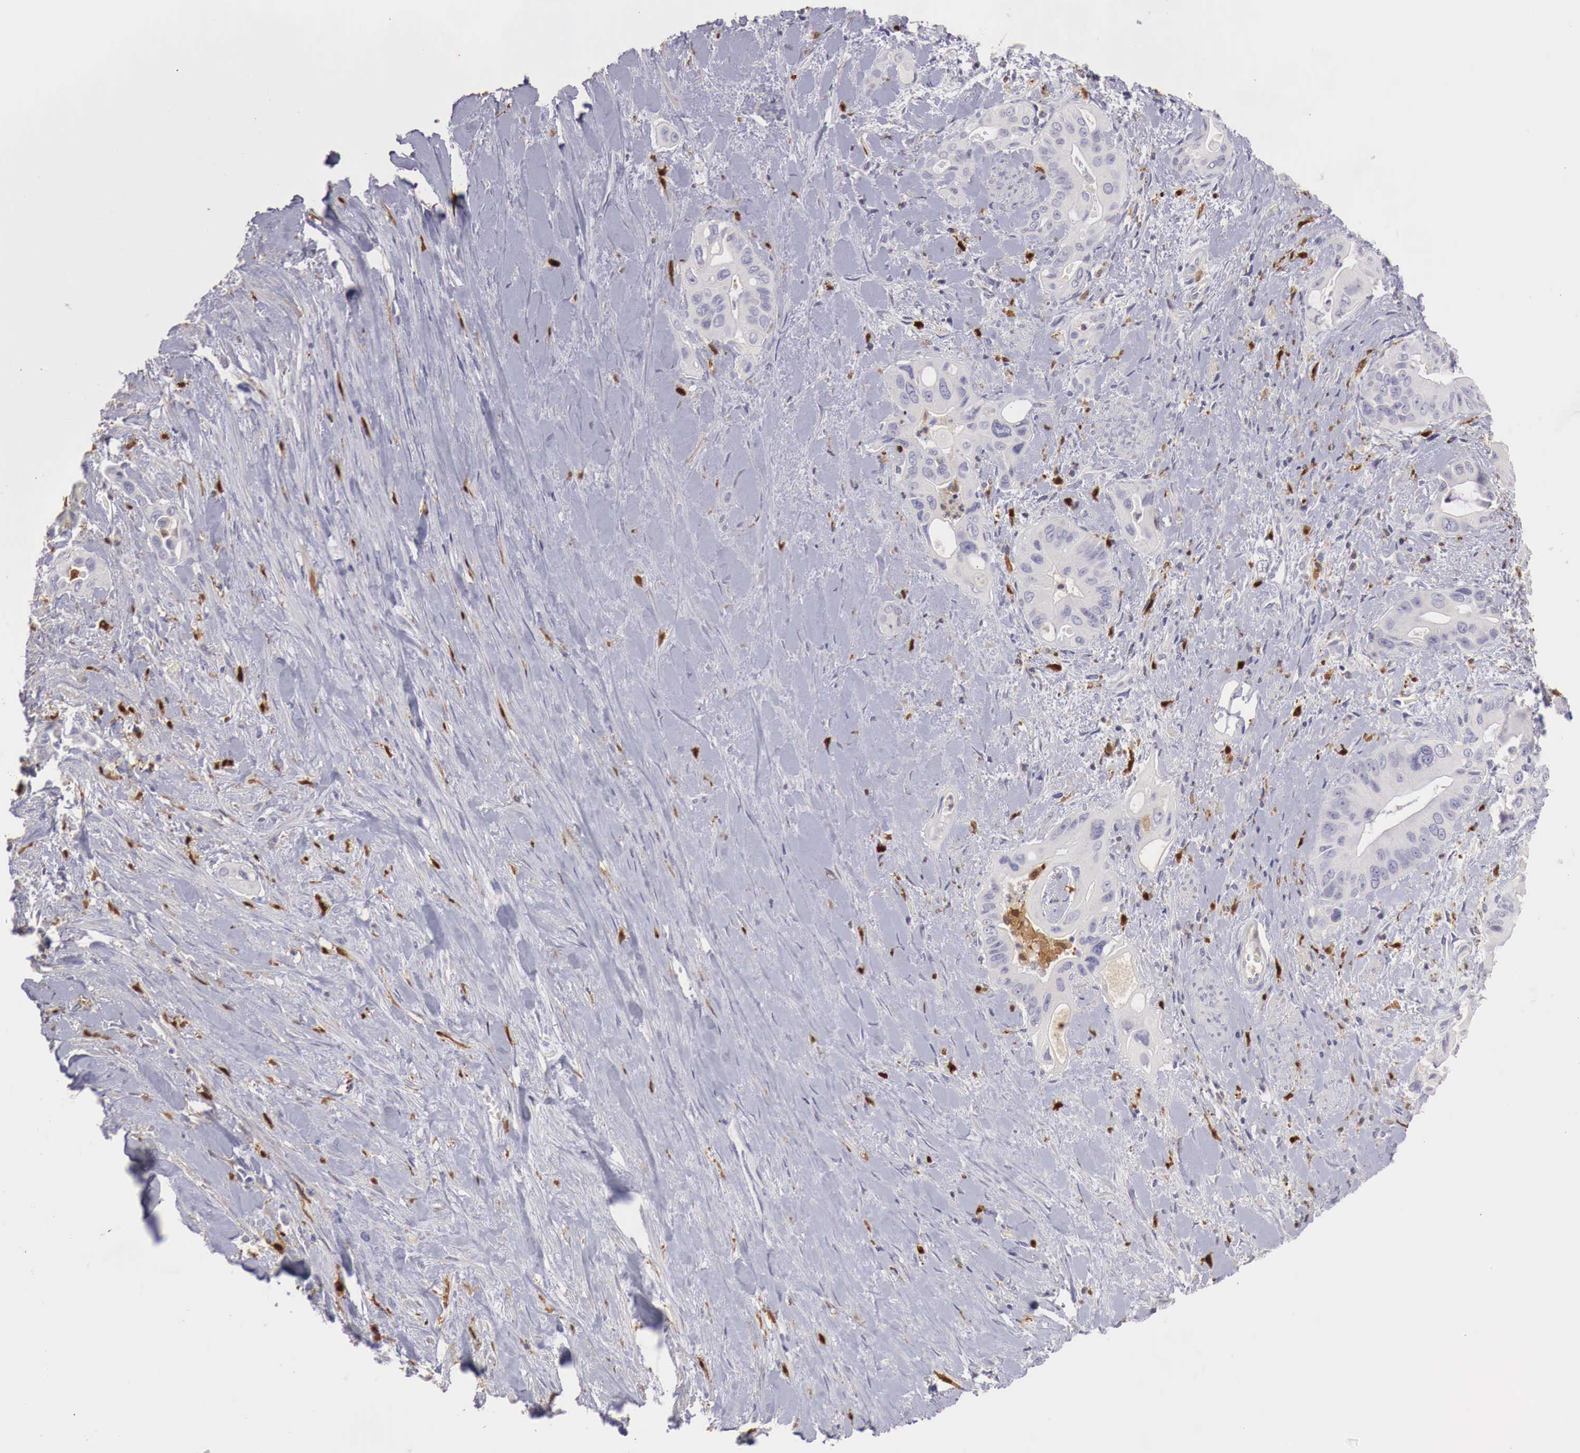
{"staining": {"intensity": "negative", "quantity": "none", "location": "none"}, "tissue": "pancreatic cancer", "cell_type": "Tumor cells", "image_type": "cancer", "snomed": [{"axis": "morphology", "description": "Adenocarcinoma, NOS"}, {"axis": "topography", "description": "Pancreas"}], "caption": "A histopathology image of pancreatic cancer (adenocarcinoma) stained for a protein displays no brown staining in tumor cells.", "gene": "RENBP", "patient": {"sex": "male", "age": 77}}